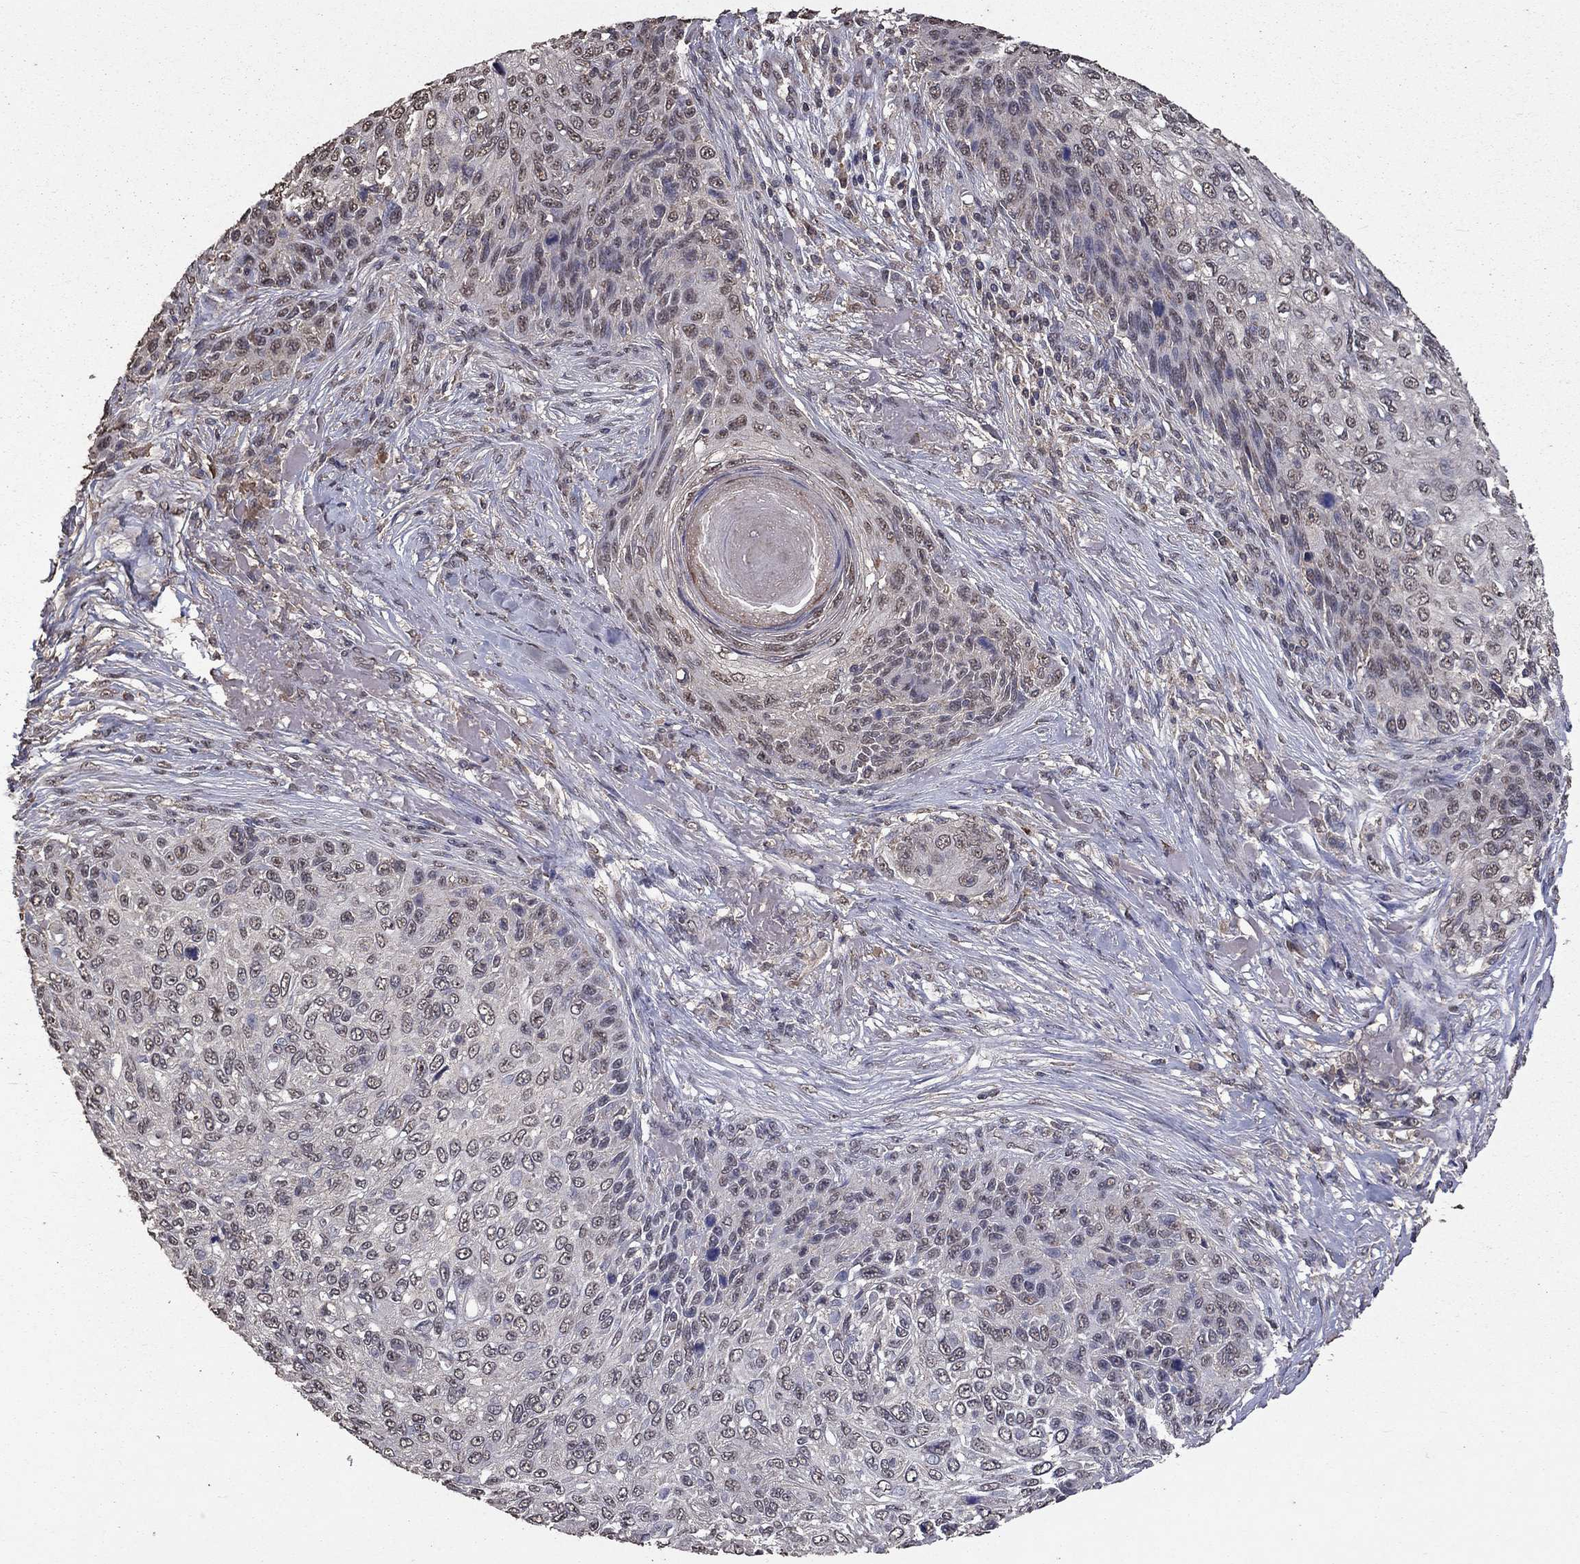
{"staining": {"intensity": "negative", "quantity": "none", "location": "none"}, "tissue": "skin cancer", "cell_type": "Tumor cells", "image_type": "cancer", "snomed": [{"axis": "morphology", "description": "Squamous cell carcinoma, NOS"}, {"axis": "topography", "description": "Skin"}], "caption": "Tumor cells are negative for protein expression in human skin squamous cell carcinoma.", "gene": "SERPINA5", "patient": {"sex": "male", "age": 92}}